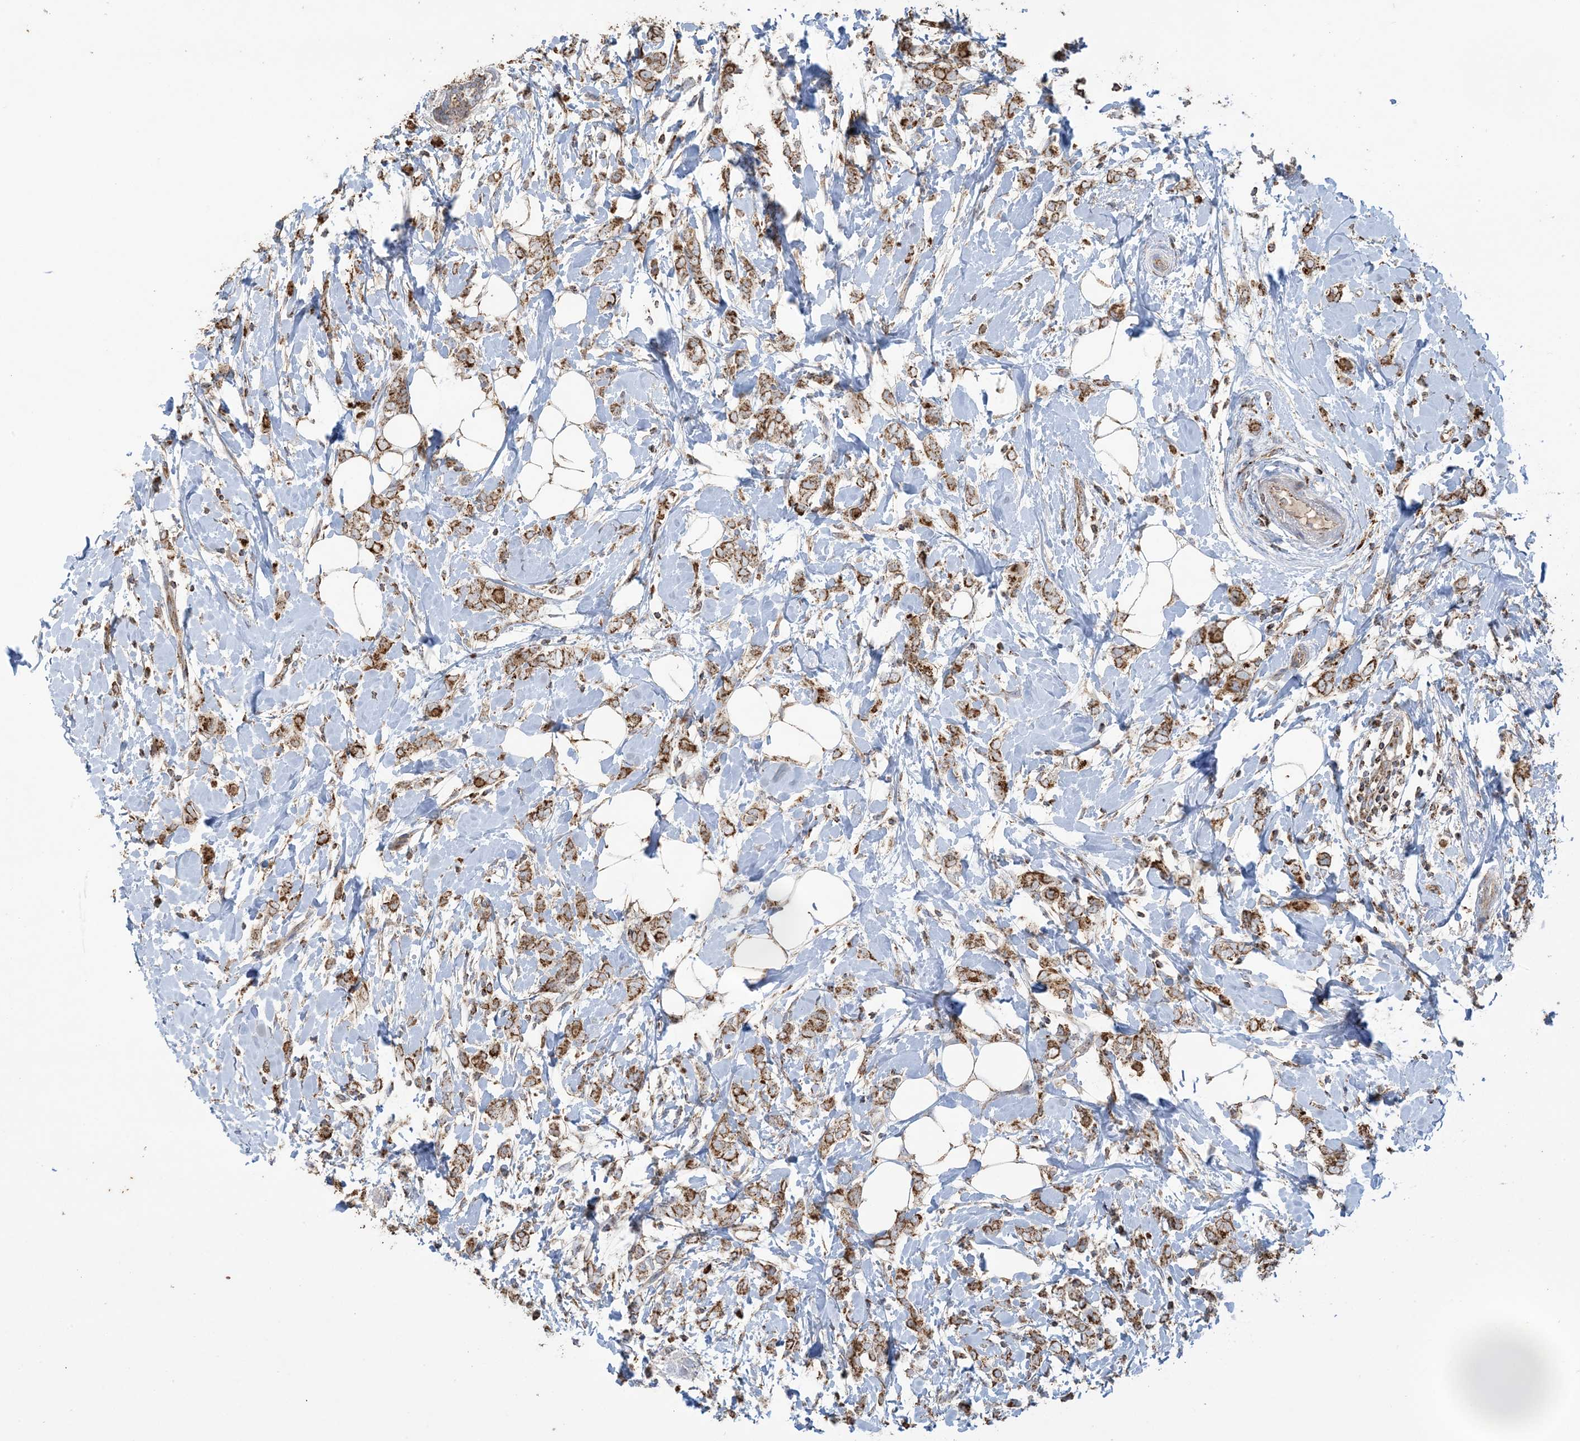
{"staining": {"intensity": "moderate", "quantity": ">75%", "location": "cytoplasmic/membranous"}, "tissue": "breast cancer", "cell_type": "Tumor cells", "image_type": "cancer", "snomed": [{"axis": "morphology", "description": "Normal tissue, NOS"}, {"axis": "morphology", "description": "Lobular carcinoma"}, {"axis": "topography", "description": "Breast"}], "caption": "An immunohistochemistry (IHC) photomicrograph of tumor tissue is shown. Protein staining in brown labels moderate cytoplasmic/membranous positivity in breast cancer within tumor cells.", "gene": "AGA", "patient": {"sex": "female", "age": 47}}